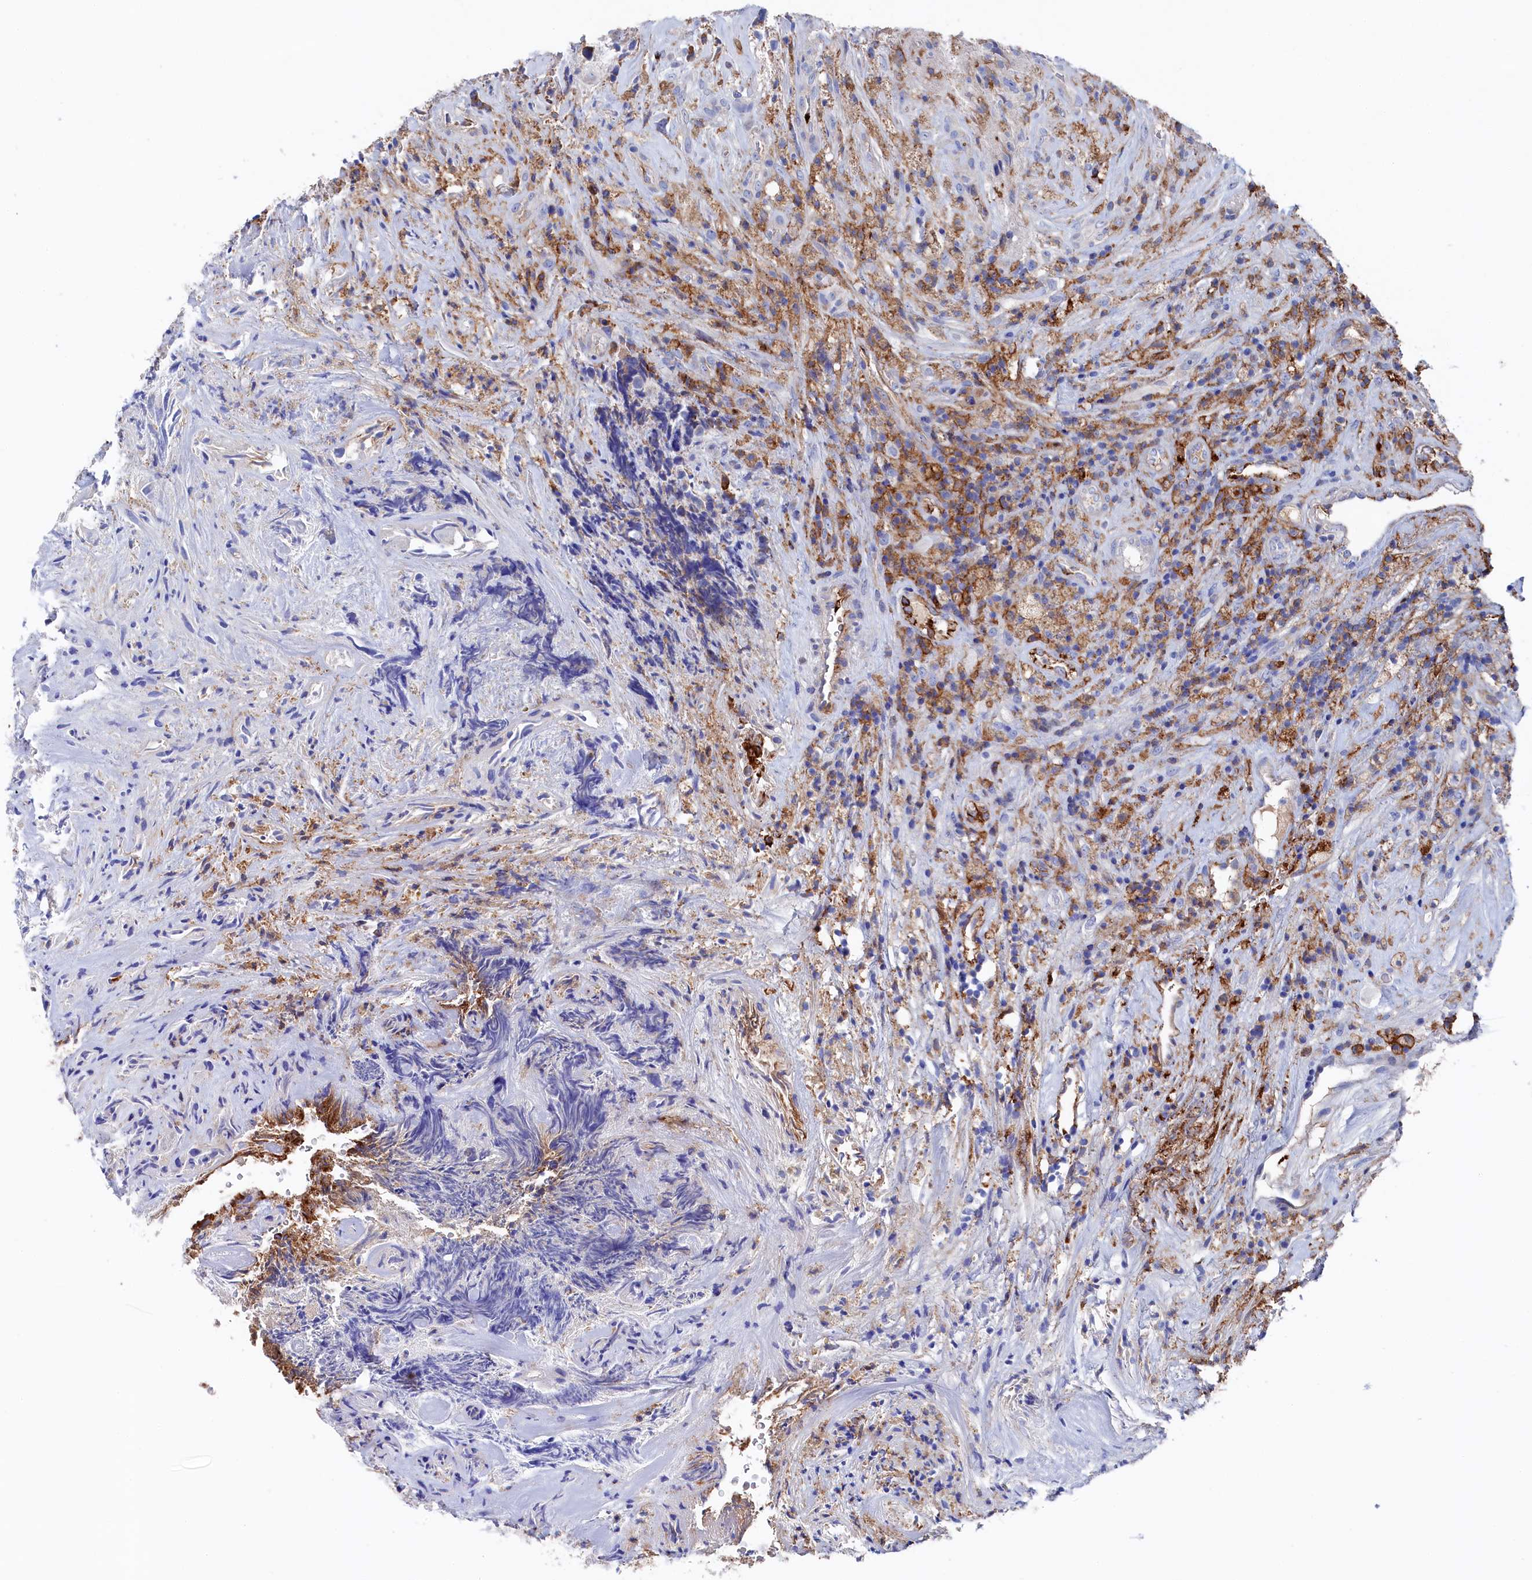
{"staining": {"intensity": "negative", "quantity": "none", "location": "none"}, "tissue": "glioma", "cell_type": "Tumor cells", "image_type": "cancer", "snomed": [{"axis": "morphology", "description": "Glioma, malignant, High grade"}, {"axis": "topography", "description": "Brain"}], "caption": "The micrograph demonstrates no significant expression in tumor cells of glioma.", "gene": "C12orf73", "patient": {"sex": "male", "age": 69}}